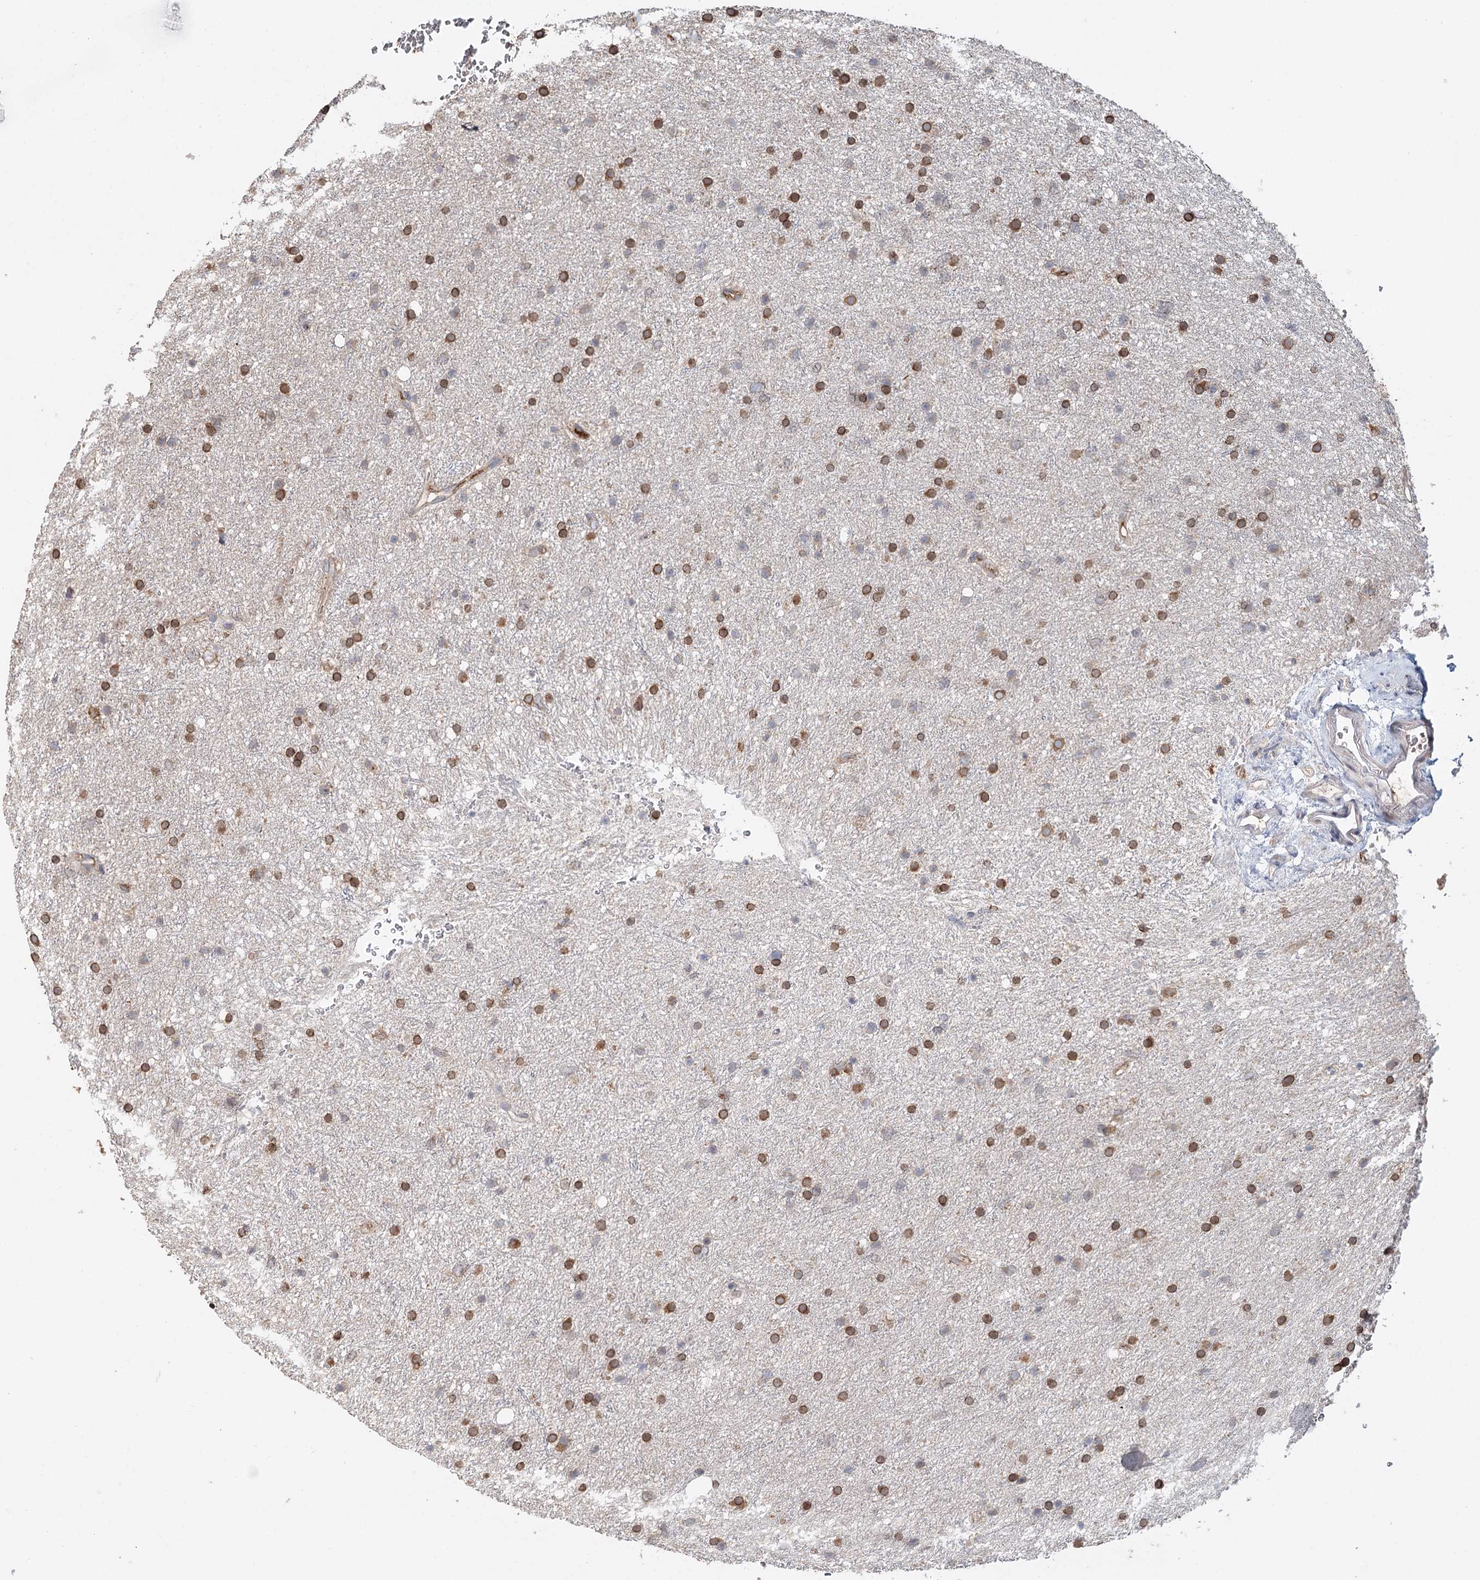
{"staining": {"intensity": "moderate", "quantity": ">75%", "location": "cytoplasmic/membranous"}, "tissue": "glioma", "cell_type": "Tumor cells", "image_type": "cancer", "snomed": [{"axis": "morphology", "description": "Glioma, malignant, Low grade"}, {"axis": "topography", "description": "Cerebral cortex"}], "caption": "A histopathology image of human glioma stained for a protein displays moderate cytoplasmic/membranous brown staining in tumor cells.", "gene": "SYVN1", "patient": {"sex": "female", "age": 39}}